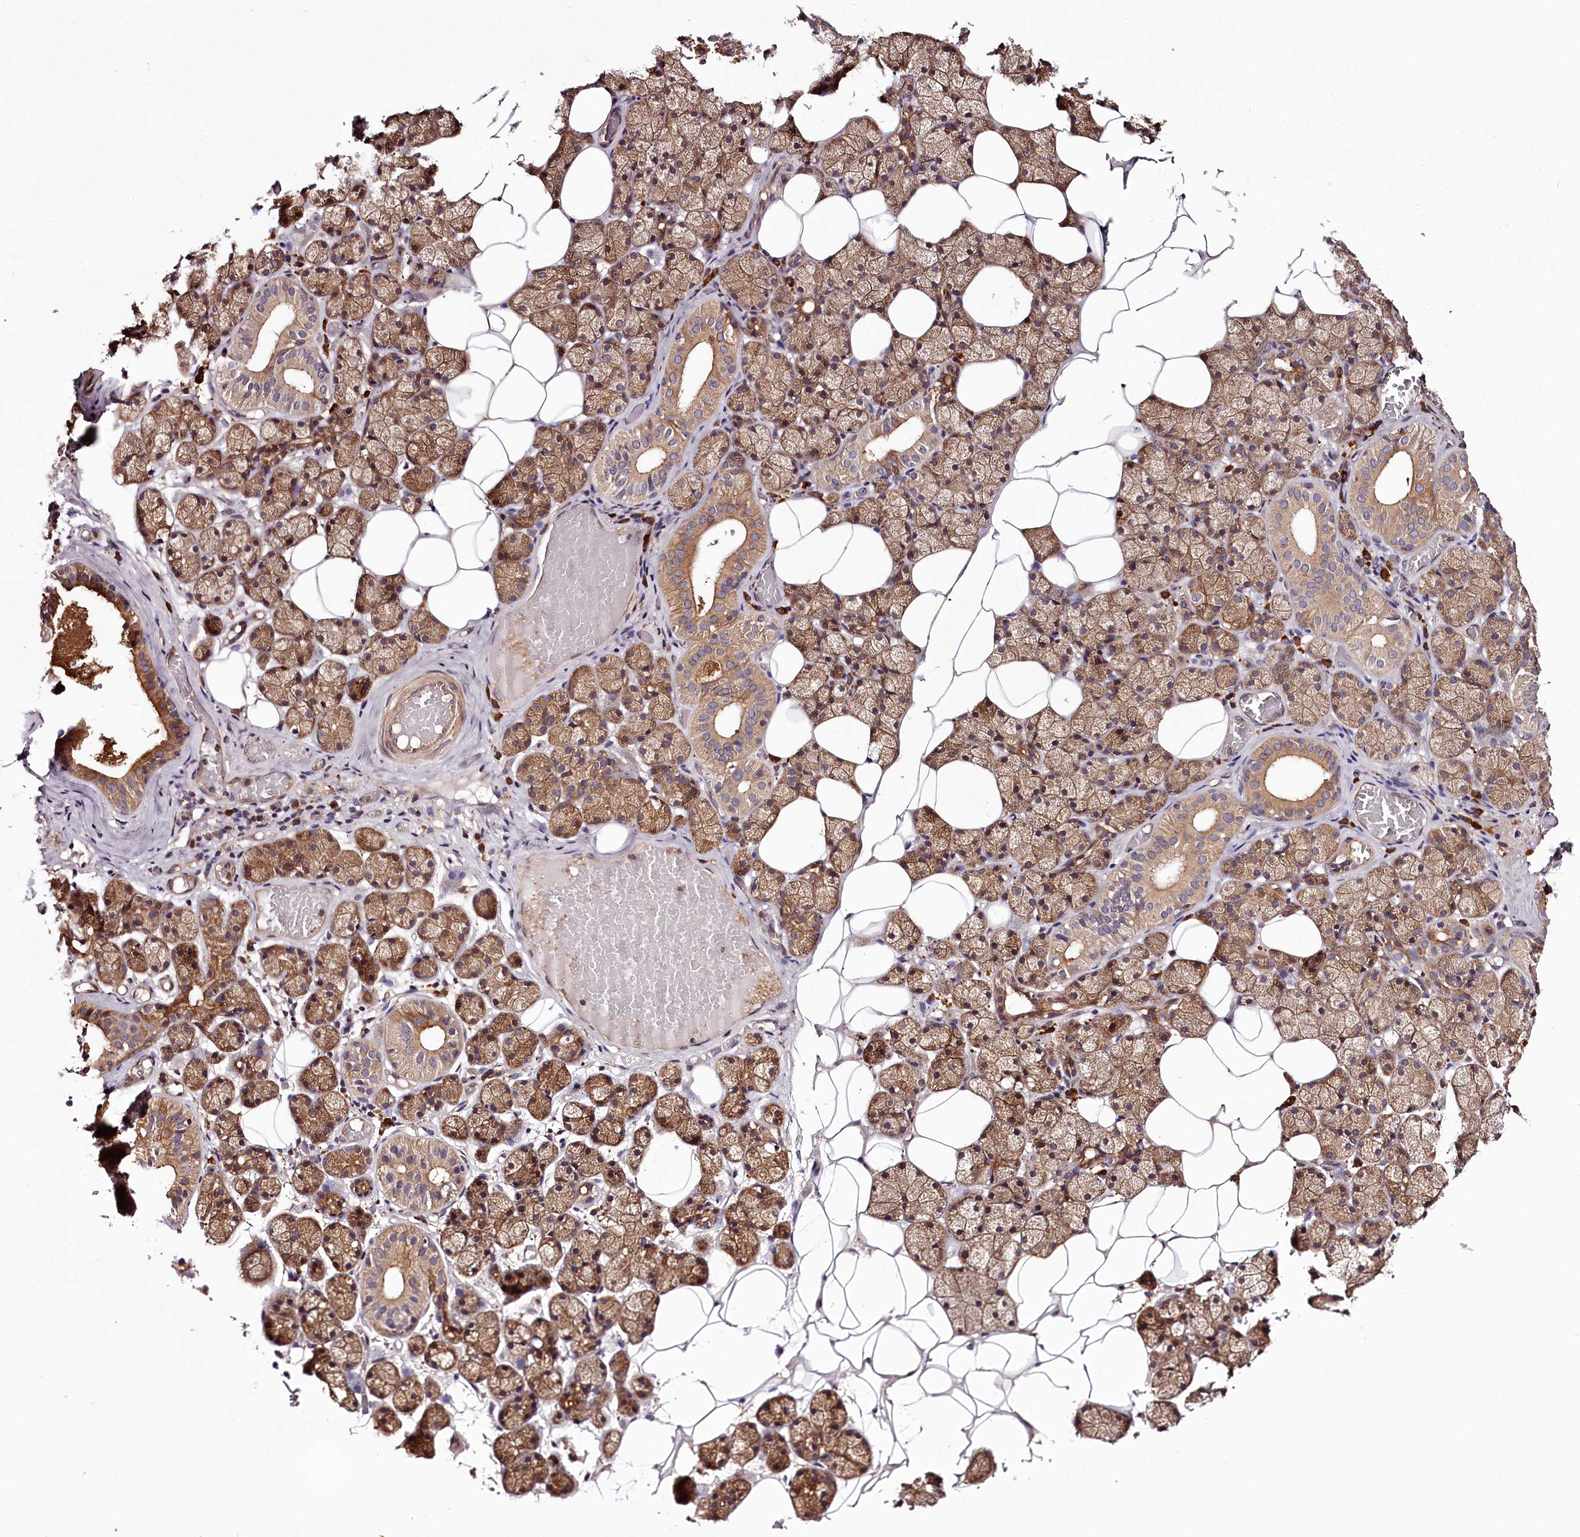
{"staining": {"intensity": "moderate", "quantity": ">75%", "location": "cytoplasmic/membranous"}, "tissue": "salivary gland", "cell_type": "Glandular cells", "image_type": "normal", "snomed": [{"axis": "morphology", "description": "Normal tissue, NOS"}, {"axis": "topography", "description": "Salivary gland"}], "caption": "A high-resolution image shows immunohistochemistry staining of normal salivary gland, which exhibits moderate cytoplasmic/membranous expression in about >75% of glandular cells. (DAB IHC with brightfield microscopy, high magnification).", "gene": "TARS1", "patient": {"sex": "female", "age": 33}}